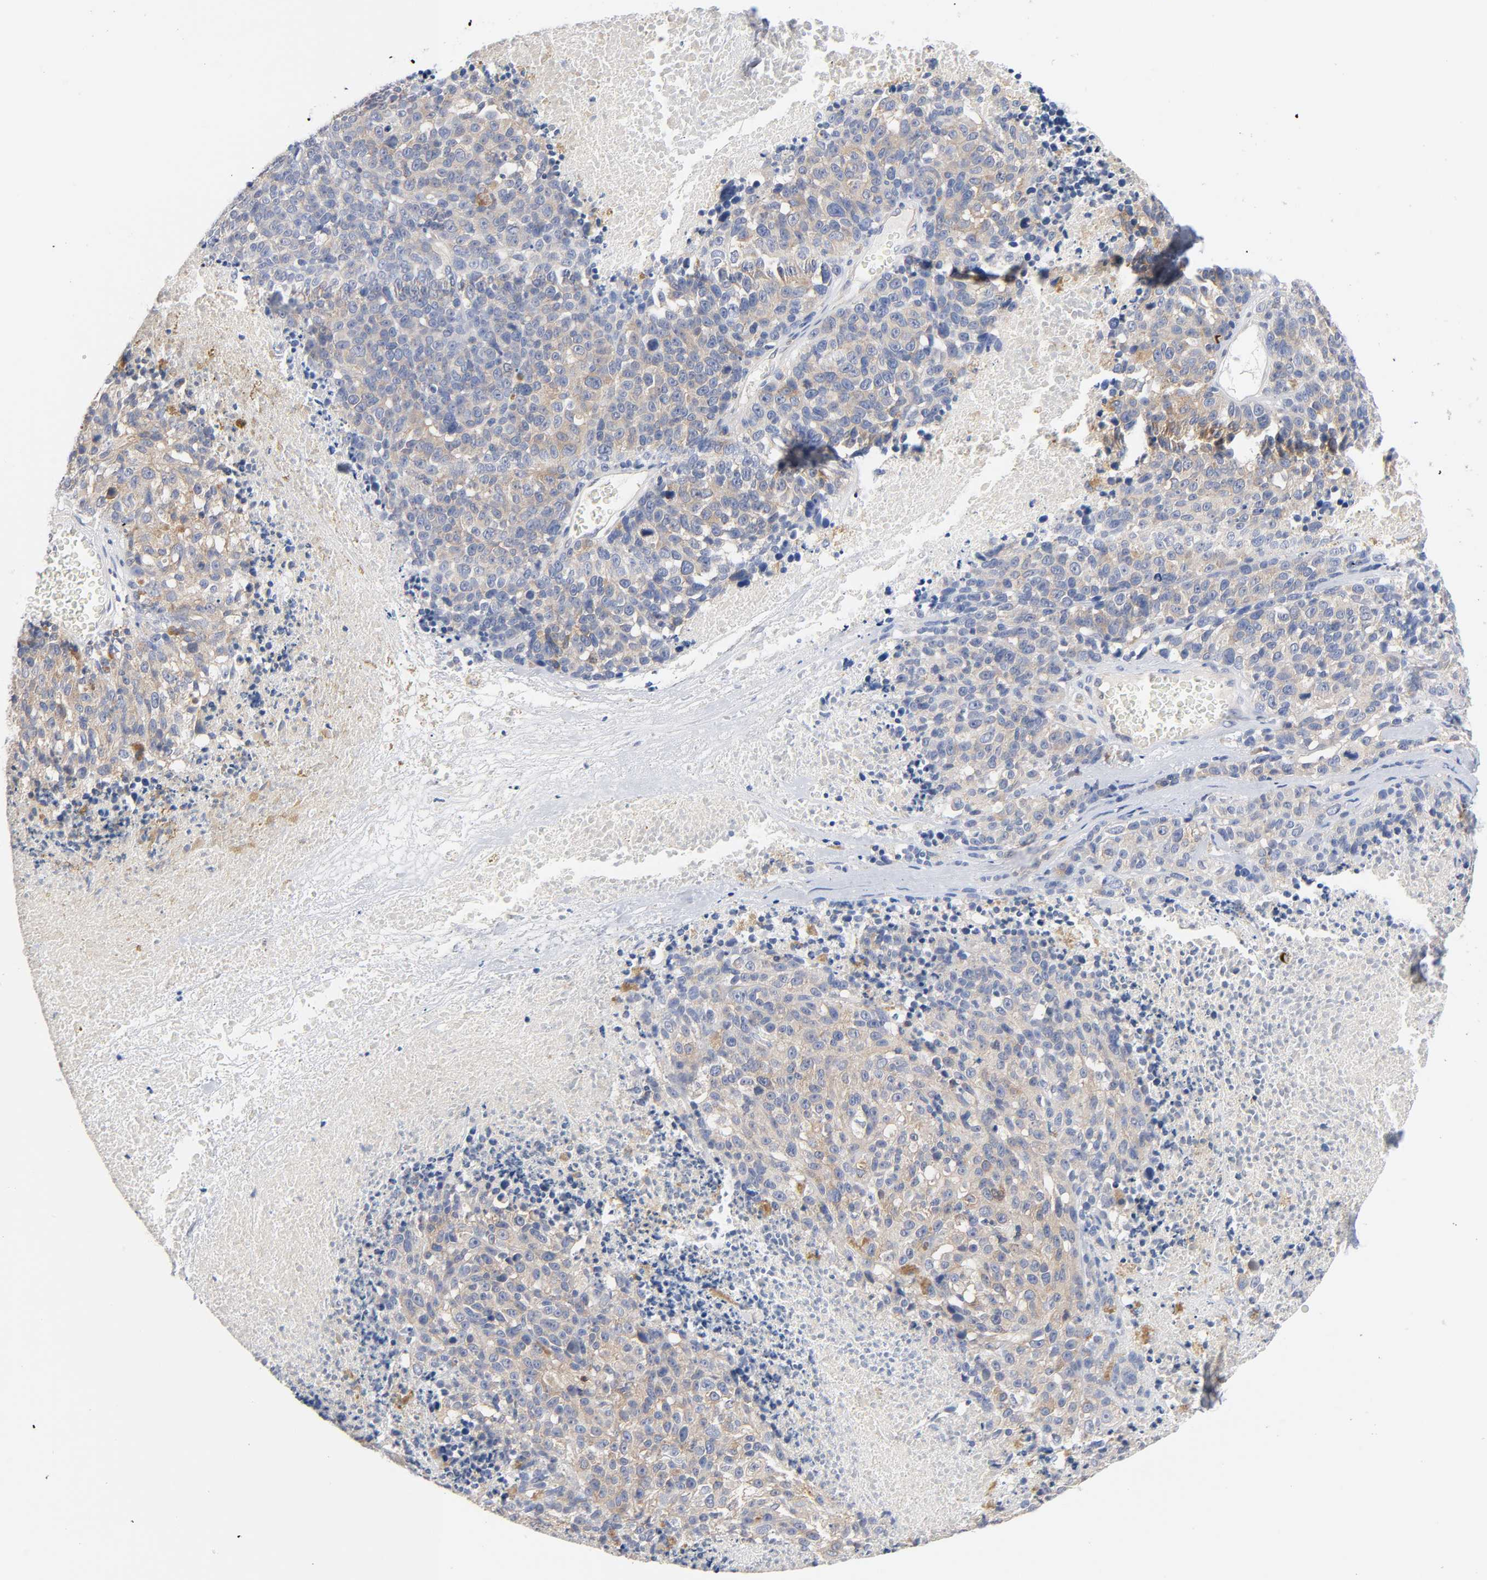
{"staining": {"intensity": "weak", "quantity": ">75%", "location": "cytoplasmic/membranous"}, "tissue": "melanoma", "cell_type": "Tumor cells", "image_type": "cancer", "snomed": [{"axis": "morphology", "description": "Malignant melanoma, Metastatic site"}, {"axis": "topography", "description": "Cerebral cortex"}], "caption": "Malignant melanoma (metastatic site) stained with a brown dye displays weak cytoplasmic/membranous positive expression in approximately >75% of tumor cells.", "gene": "MALT1", "patient": {"sex": "female", "age": 52}}